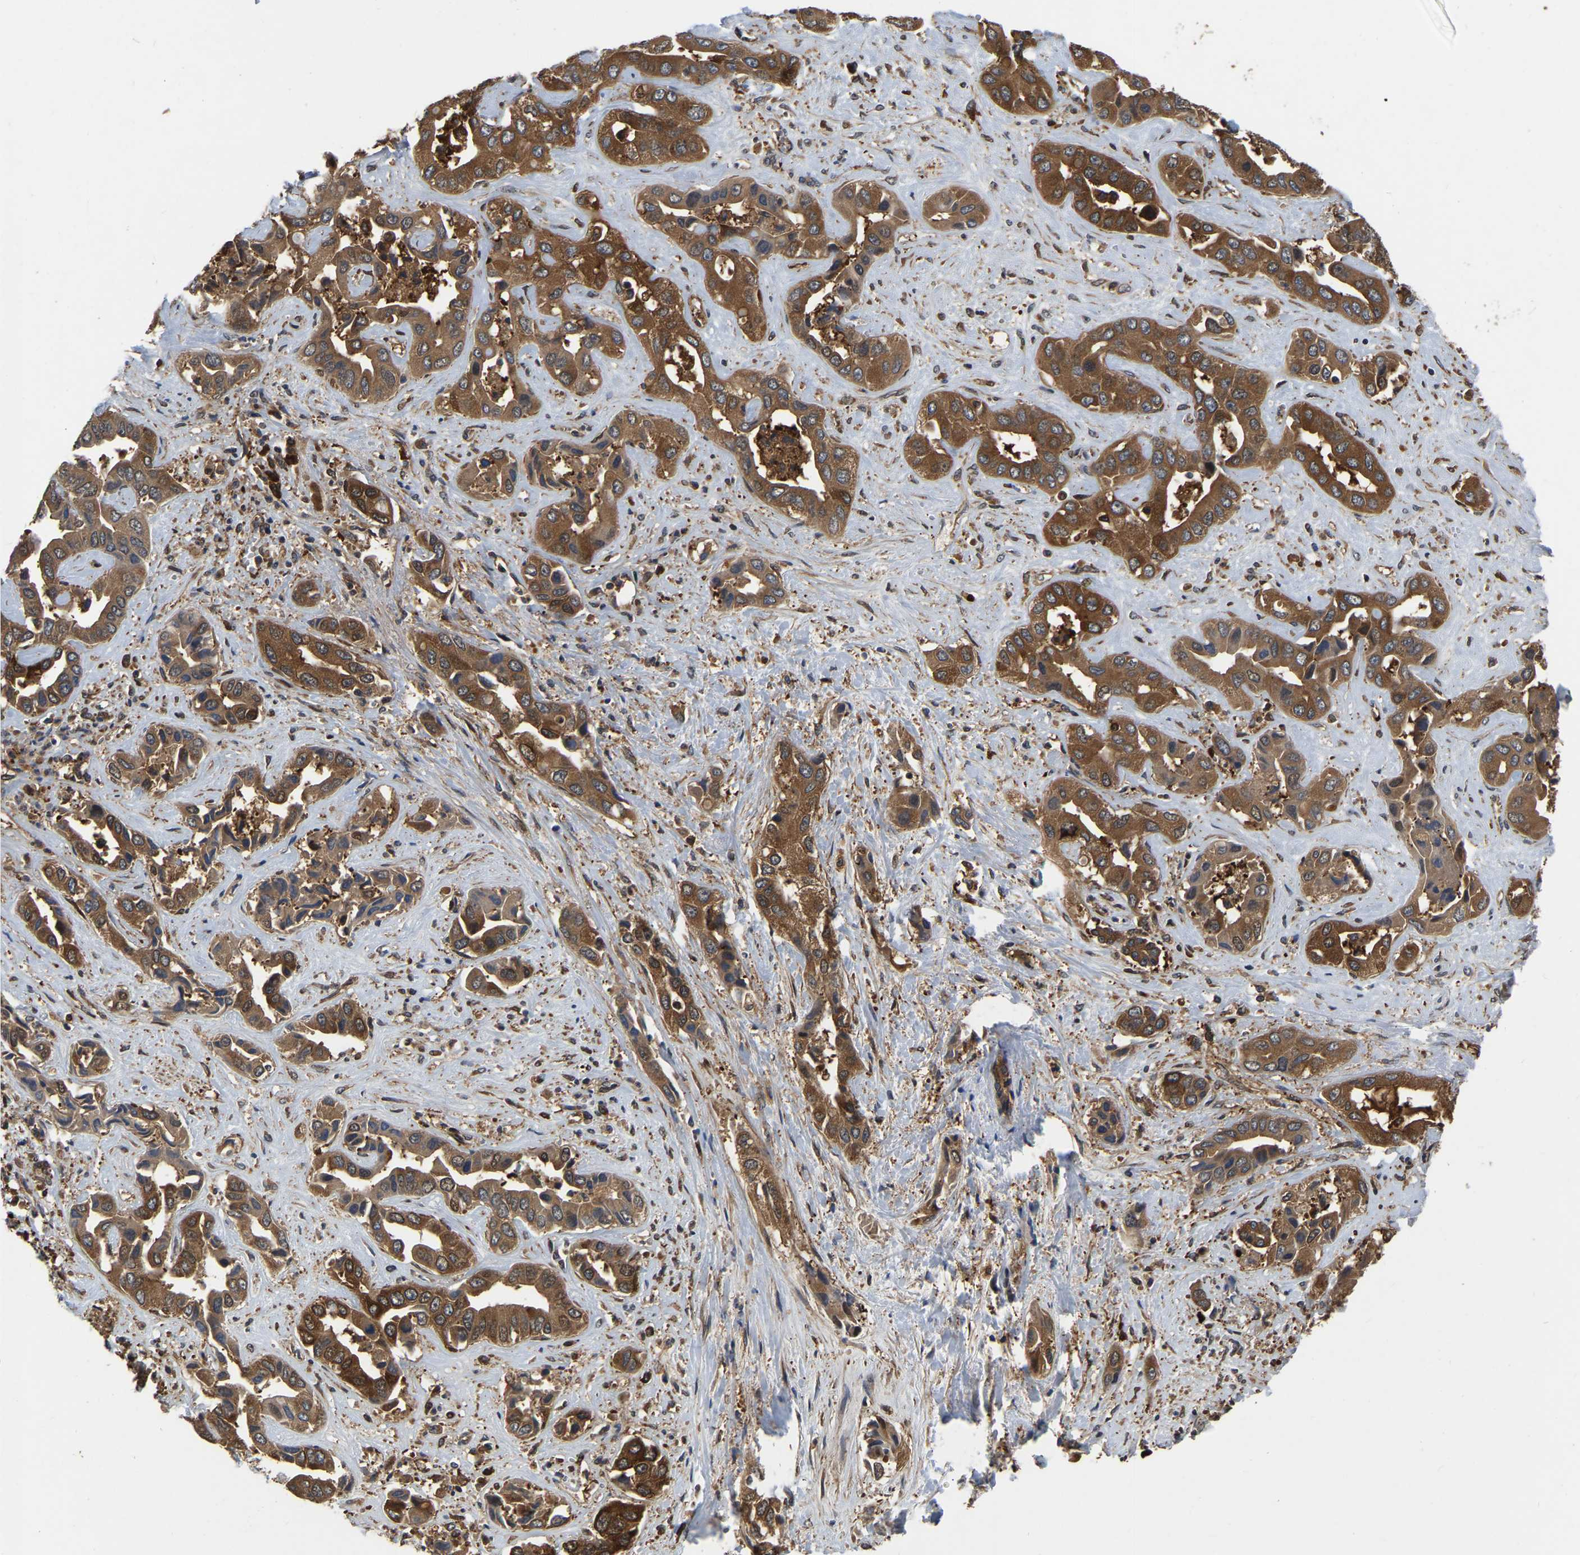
{"staining": {"intensity": "strong", "quantity": "25%-75%", "location": "cytoplasmic/membranous"}, "tissue": "liver cancer", "cell_type": "Tumor cells", "image_type": "cancer", "snomed": [{"axis": "morphology", "description": "Cholangiocarcinoma"}, {"axis": "topography", "description": "Liver"}], "caption": "This is an image of IHC staining of liver cholangiocarcinoma, which shows strong positivity in the cytoplasmic/membranous of tumor cells.", "gene": "GARS1", "patient": {"sex": "female", "age": 52}}